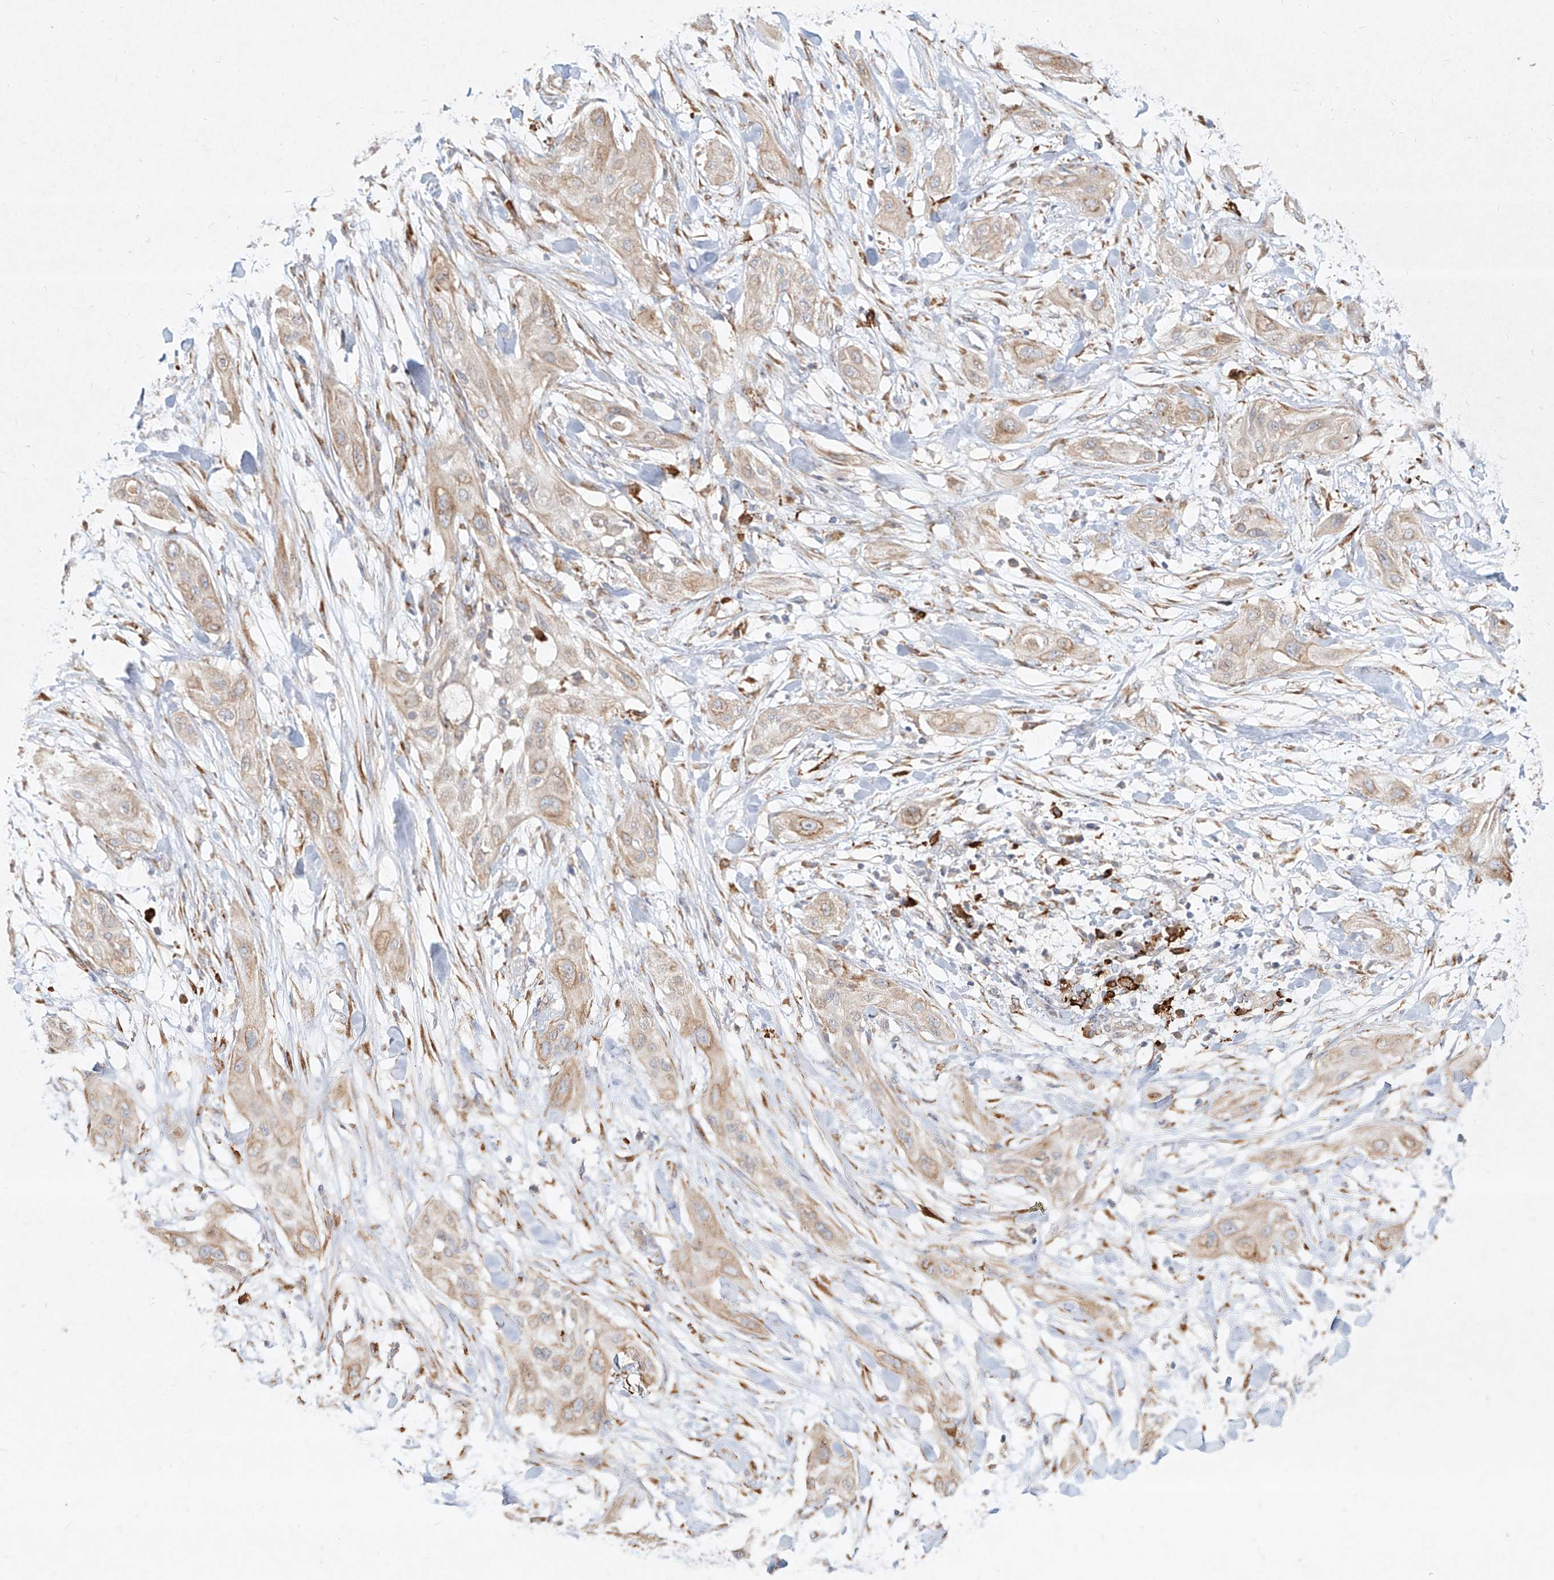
{"staining": {"intensity": "weak", "quantity": "25%-75%", "location": "cytoplasmic/membranous"}, "tissue": "lung cancer", "cell_type": "Tumor cells", "image_type": "cancer", "snomed": [{"axis": "morphology", "description": "Squamous cell carcinoma, NOS"}, {"axis": "topography", "description": "Lung"}], "caption": "DAB (3,3'-diaminobenzidine) immunohistochemical staining of human lung cancer (squamous cell carcinoma) reveals weak cytoplasmic/membranous protein positivity in about 25%-75% of tumor cells.", "gene": "CD209", "patient": {"sex": "female", "age": 47}}